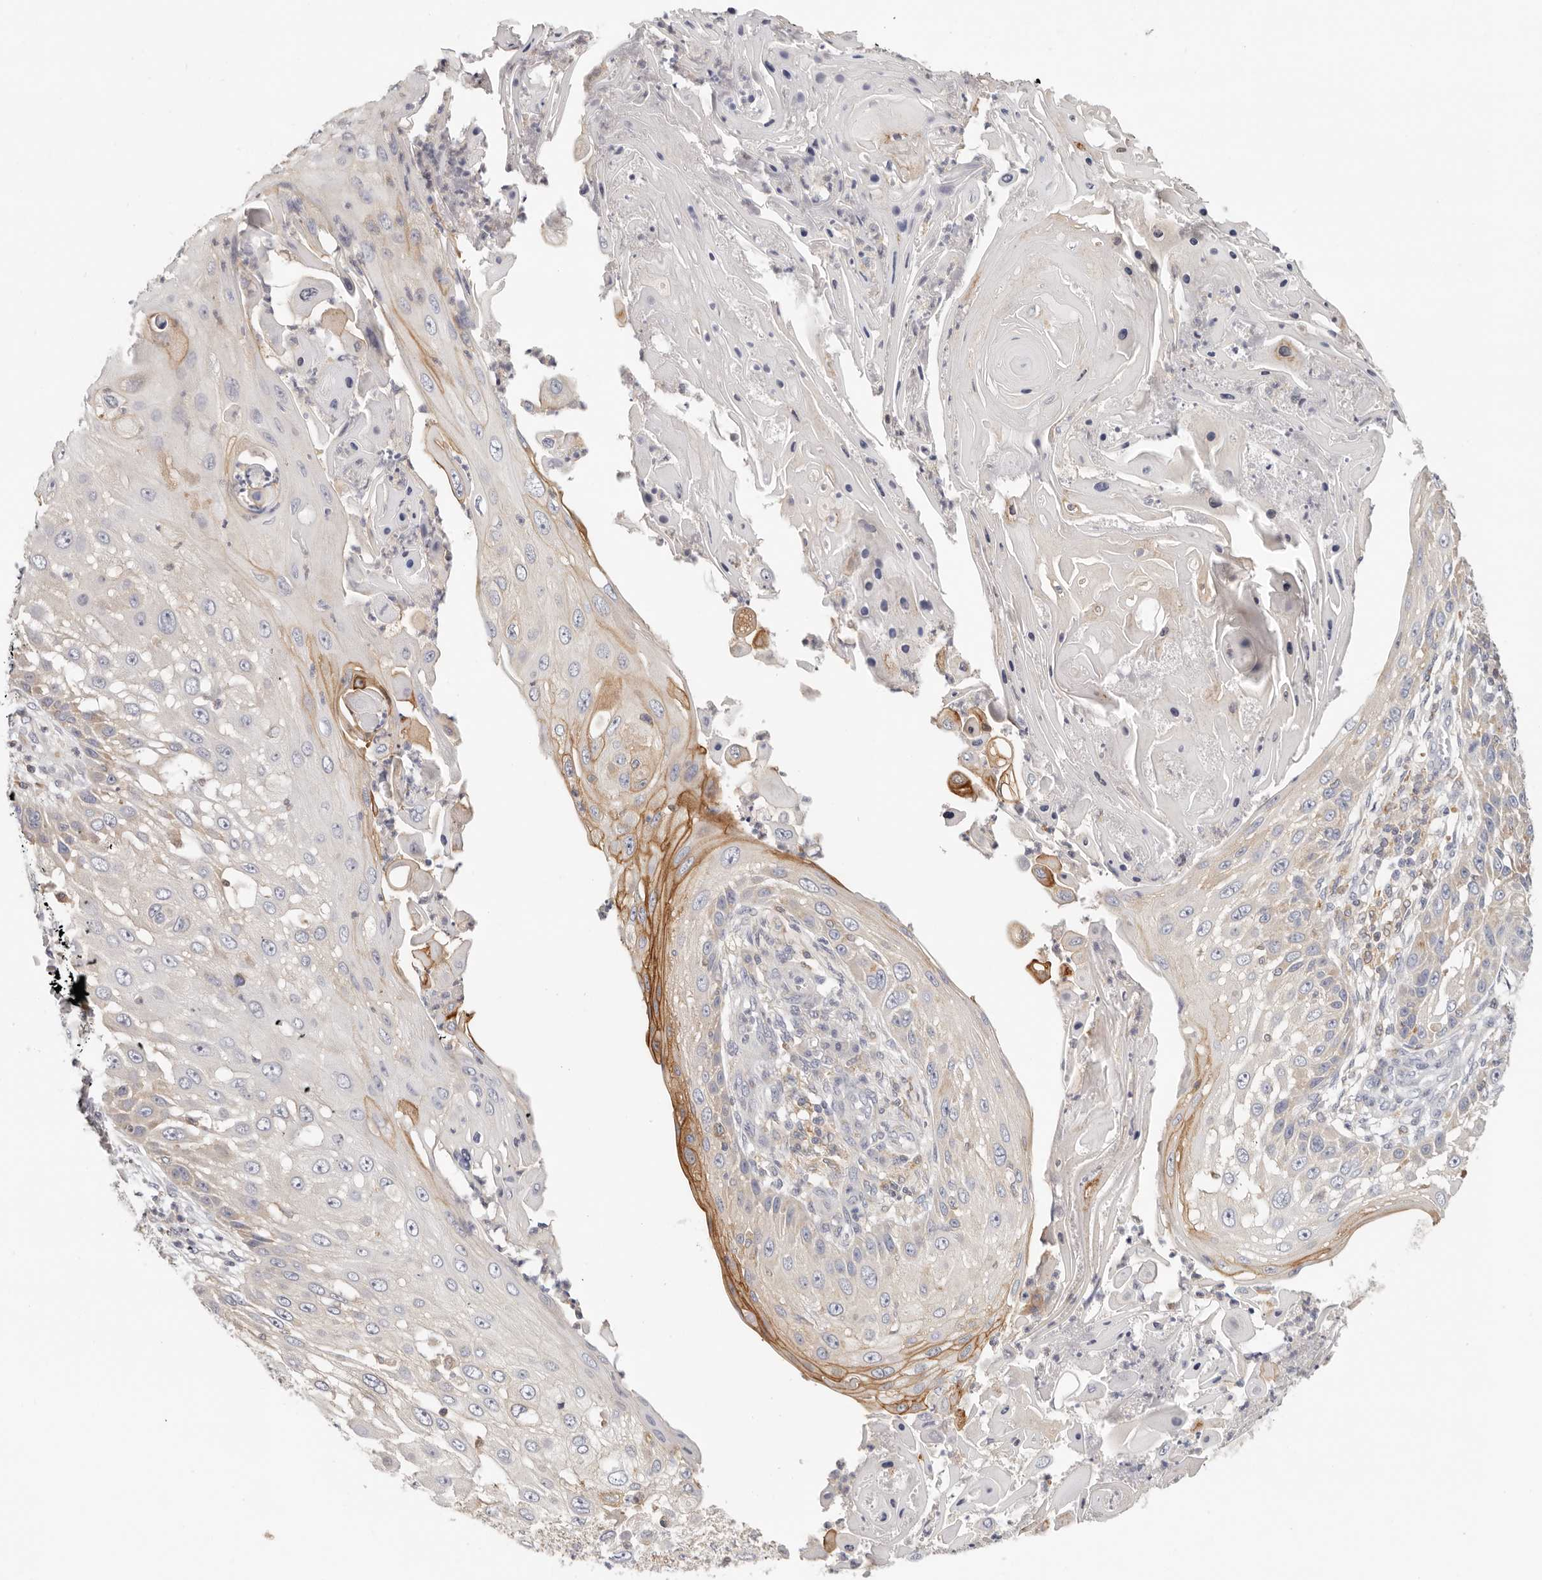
{"staining": {"intensity": "moderate", "quantity": "<25%", "location": "cytoplasmic/membranous"}, "tissue": "skin cancer", "cell_type": "Tumor cells", "image_type": "cancer", "snomed": [{"axis": "morphology", "description": "Squamous cell carcinoma, NOS"}, {"axis": "topography", "description": "Skin"}], "caption": "Squamous cell carcinoma (skin) stained with a protein marker displays moderate staining in tumor cells.", "gene": "ANXA9", "patient": {"sex": "female", "age": 44}}